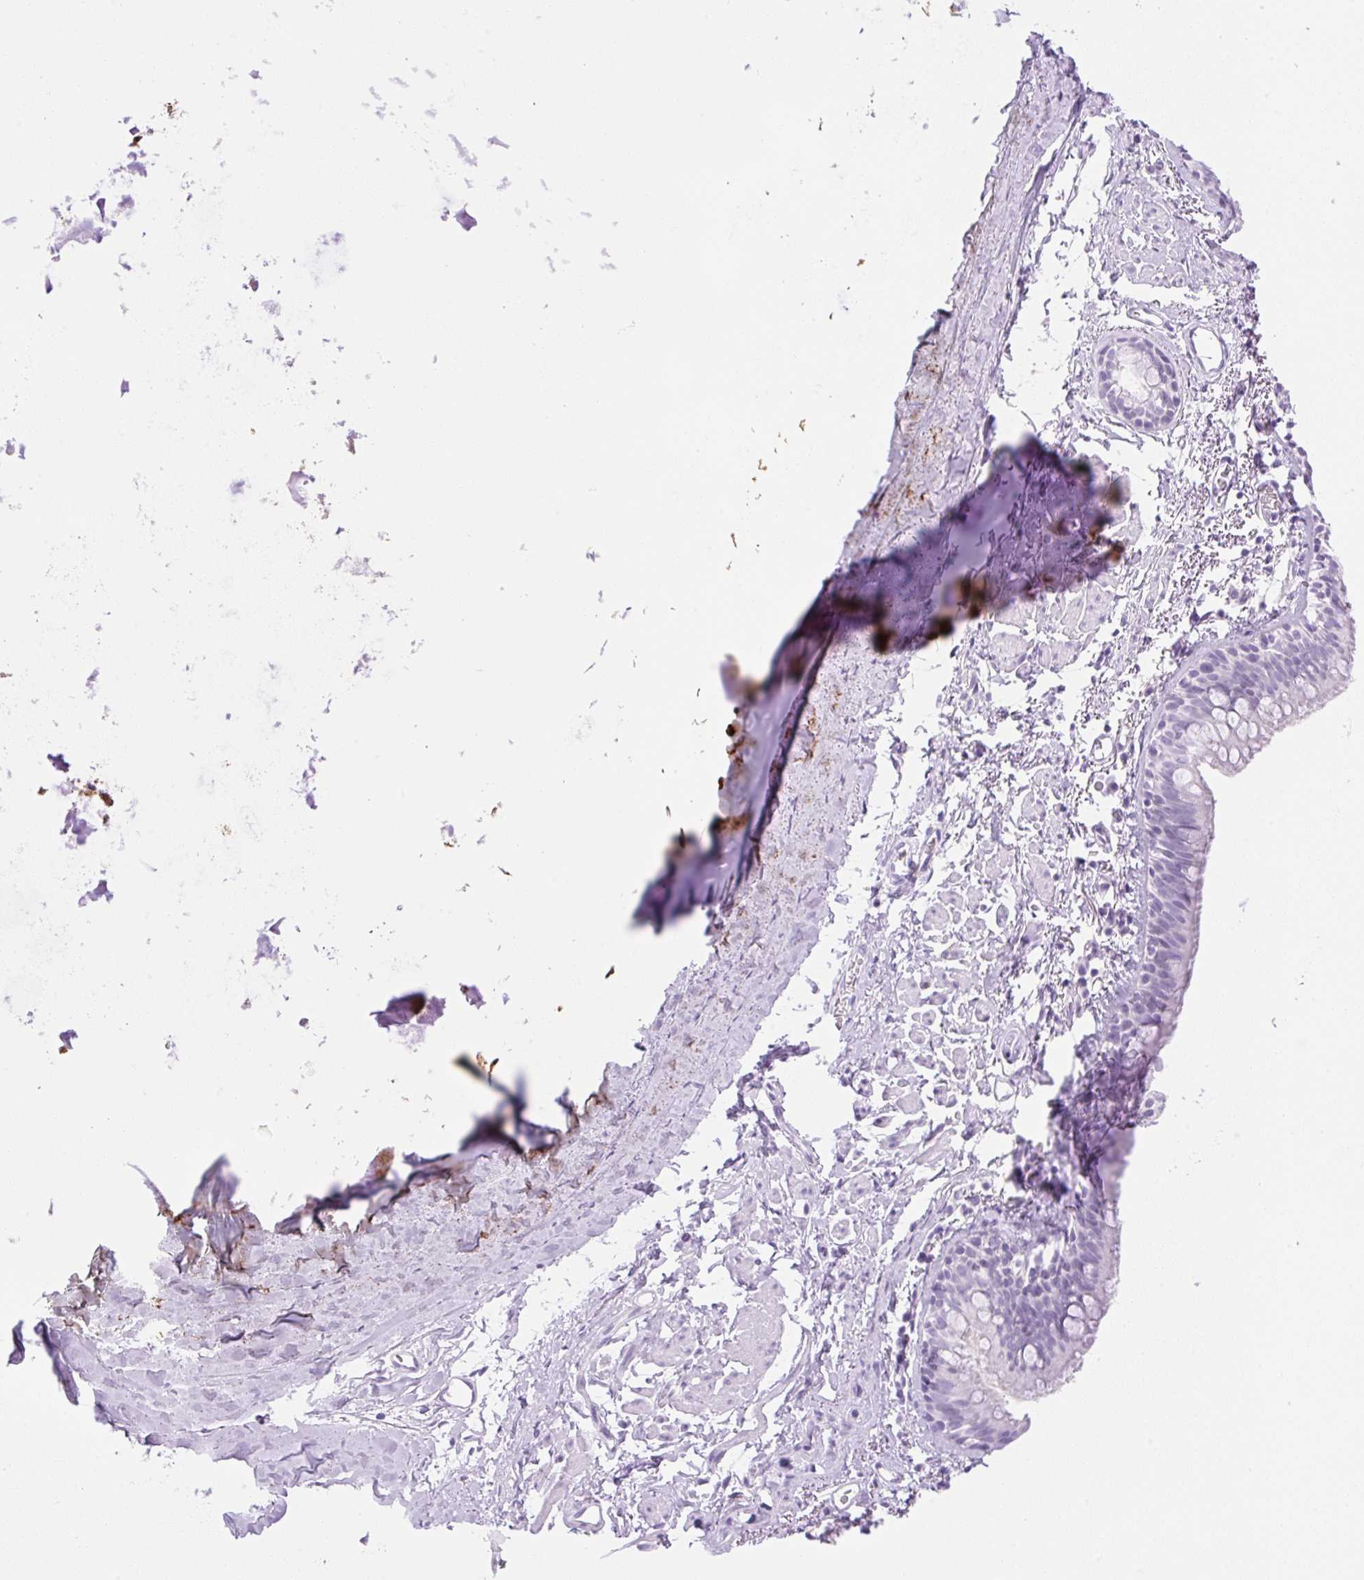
{"staining": {"intensity": "negative", "quantity": "none", "location": "none"}, "tissue": "bronchus", "cell_type": "Respiratory epithelial cells", "image_type": "normal", "snomed": [{"axis": "morphology", "description": "Normal tissue, NOS"}, {"axis": "topography", "description": "Bronchus"}], "caption": "Immunohistochemistry image of unremarkable human bronchus stained for a protein (brown), which exhibits no staining in respiratory epithelial cells.", "gene": "SPRR4", "patient": {"sex": "male", "age": 67}}